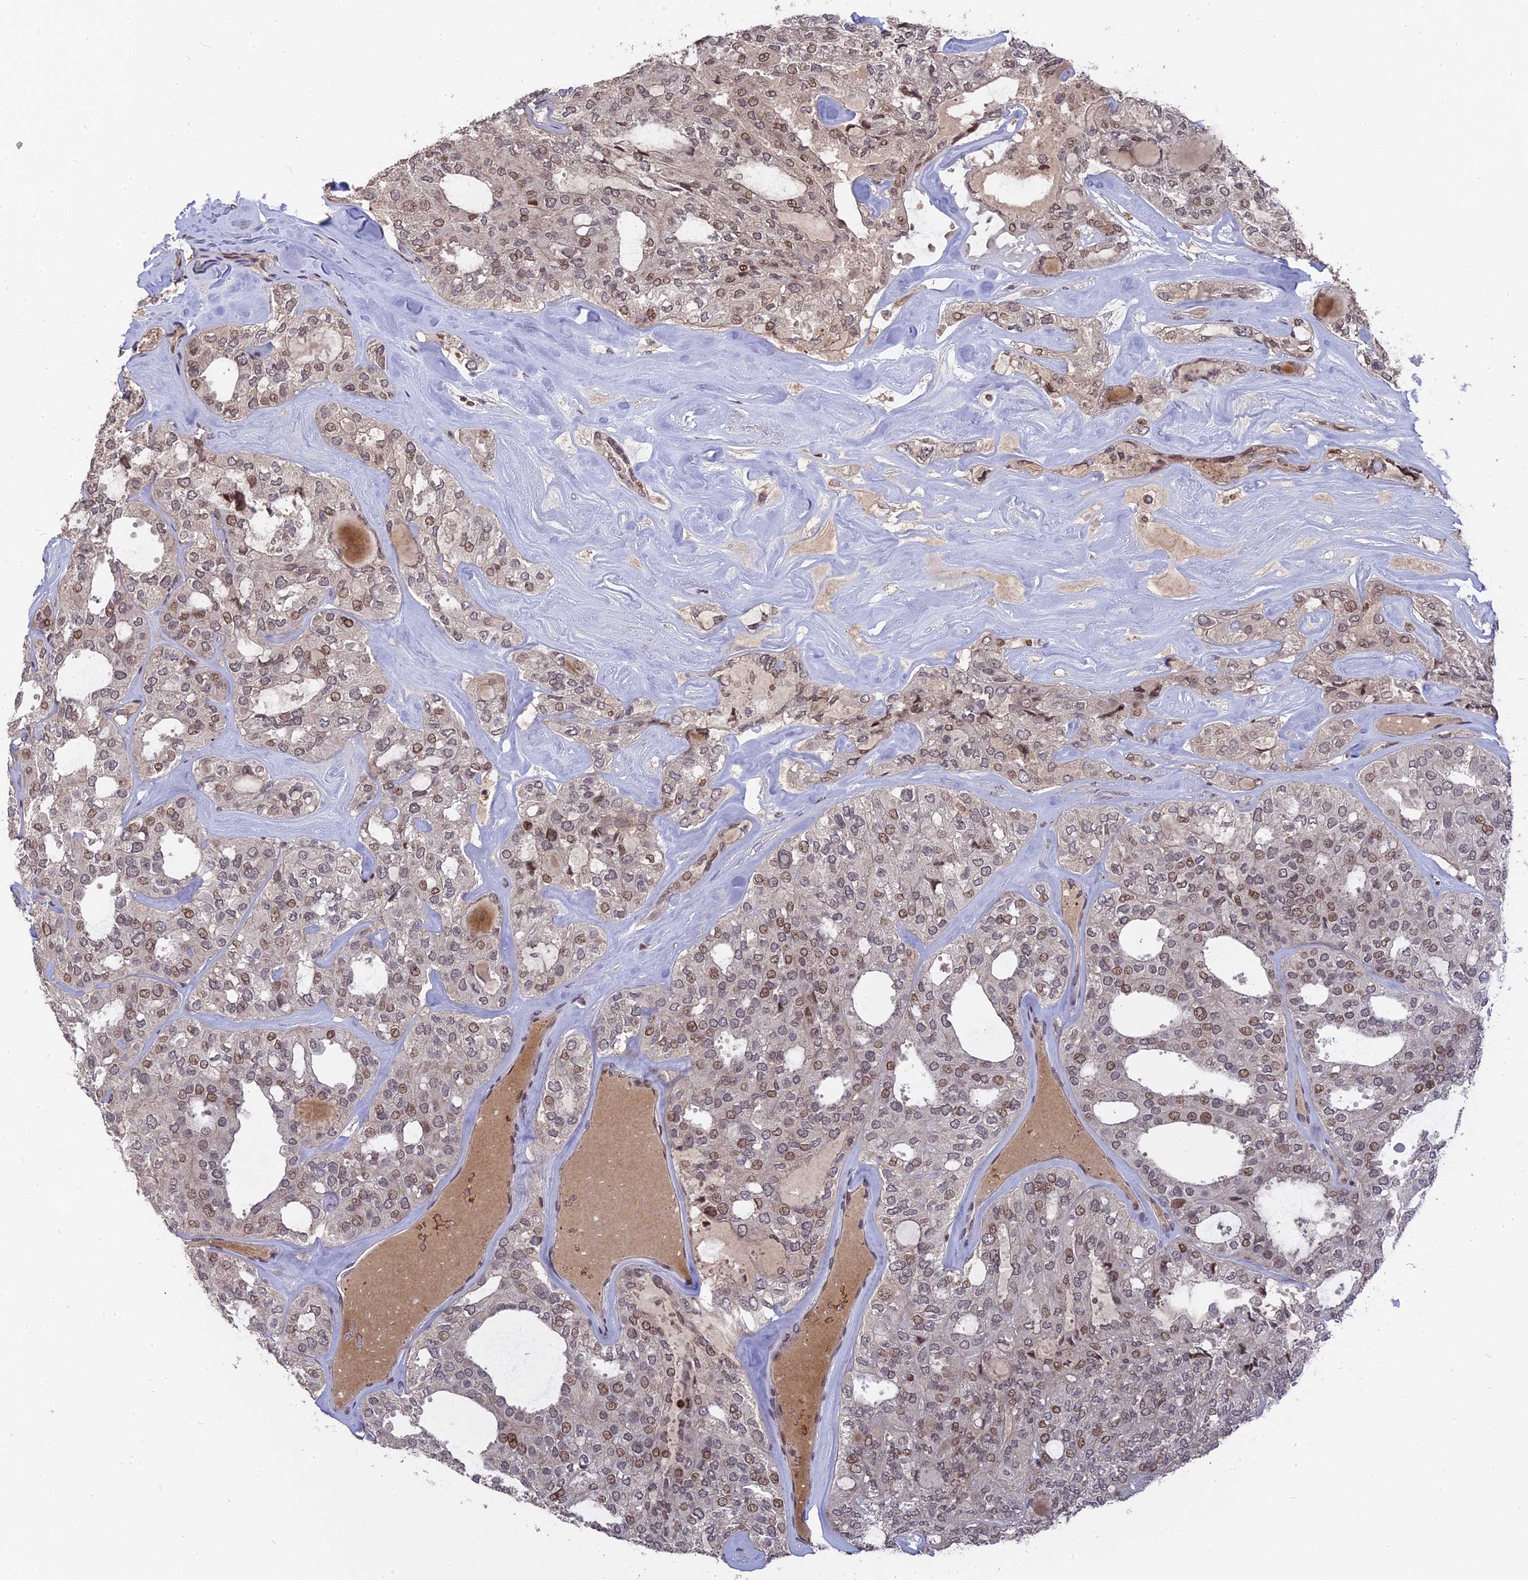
{"staining": {"intensity": "moderate", "quantity": "<25%", "location": "nuclear"}, "tissue": "thyroid cancer", "cell_type": "Tumor cells", "image_type": "cancer", "snomed": [{"axis": "morphology", "description": "Follicular adenoma carcinoma, NOS"}, {"axis": "topography", "description": "Thyroid gland"}], "caption": "Follicular adenoma carcinoma (thyroid) stained for a protein (brown) shows moderate nuclear positive staining in approximately <25% of tumor cells.", "gene": "NR1H3", "patient": {"sex": "male", "age": 75}}